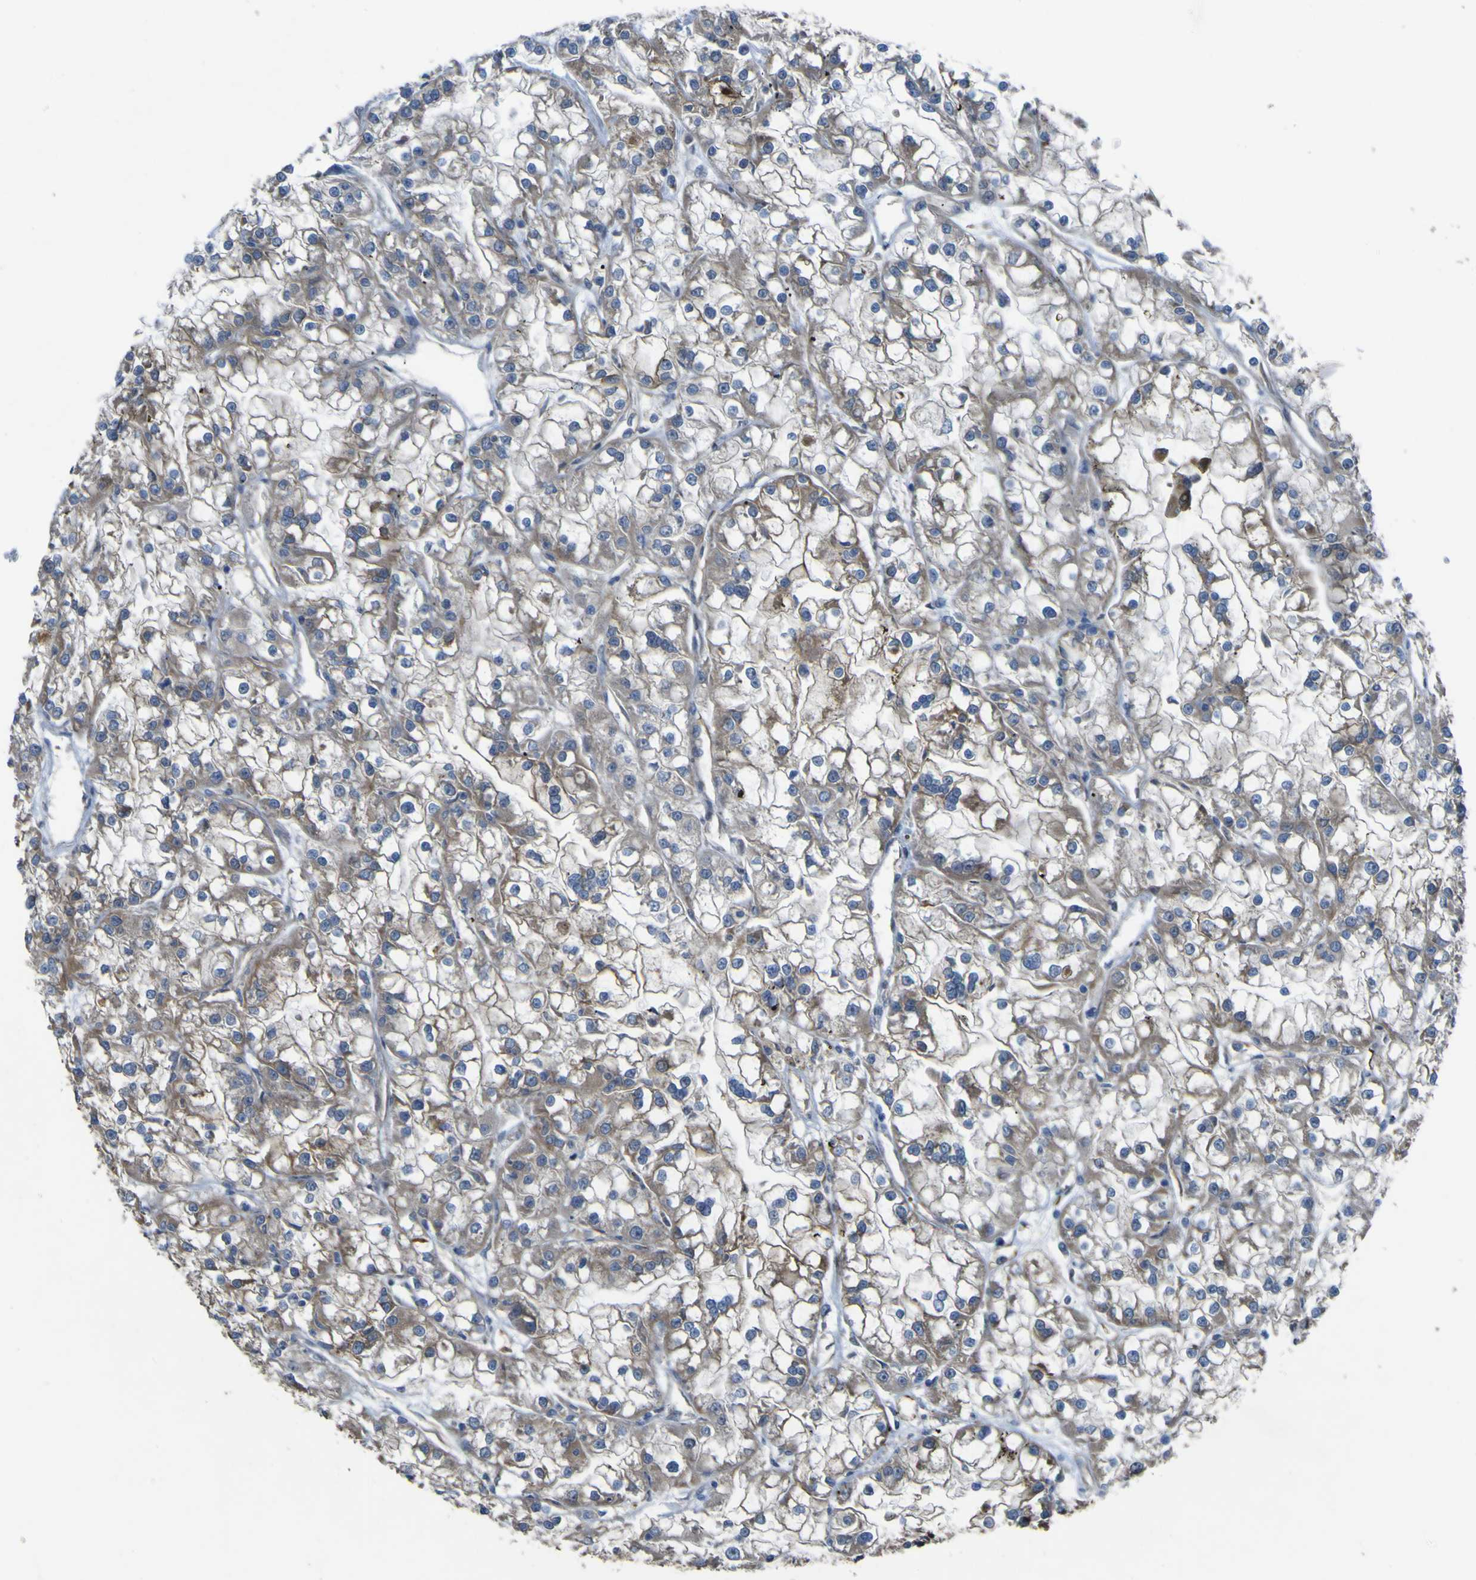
{"staining": {"intensity": "moderate", "quantity": "25%-75%", "location": "cytoplasmic/membranous"}, "tissue": "renal cancer", "cell_type": "Tumor cells", "image_type": "cancer", "snomed": [{"axis": "morphology", "description": "Adenocarcinoma, NOS"}, {"axis": "topography", "description": "Kidney"}], "caption": "Renal cancer (adenocarcinoma) stained with a brown dye demonstrates moderate cytoplasmic/membranous positive staining in about 25%-75% of tumor cells.", "gene": "FBXO30", "patient": {"sex": "female", "age": 52}}